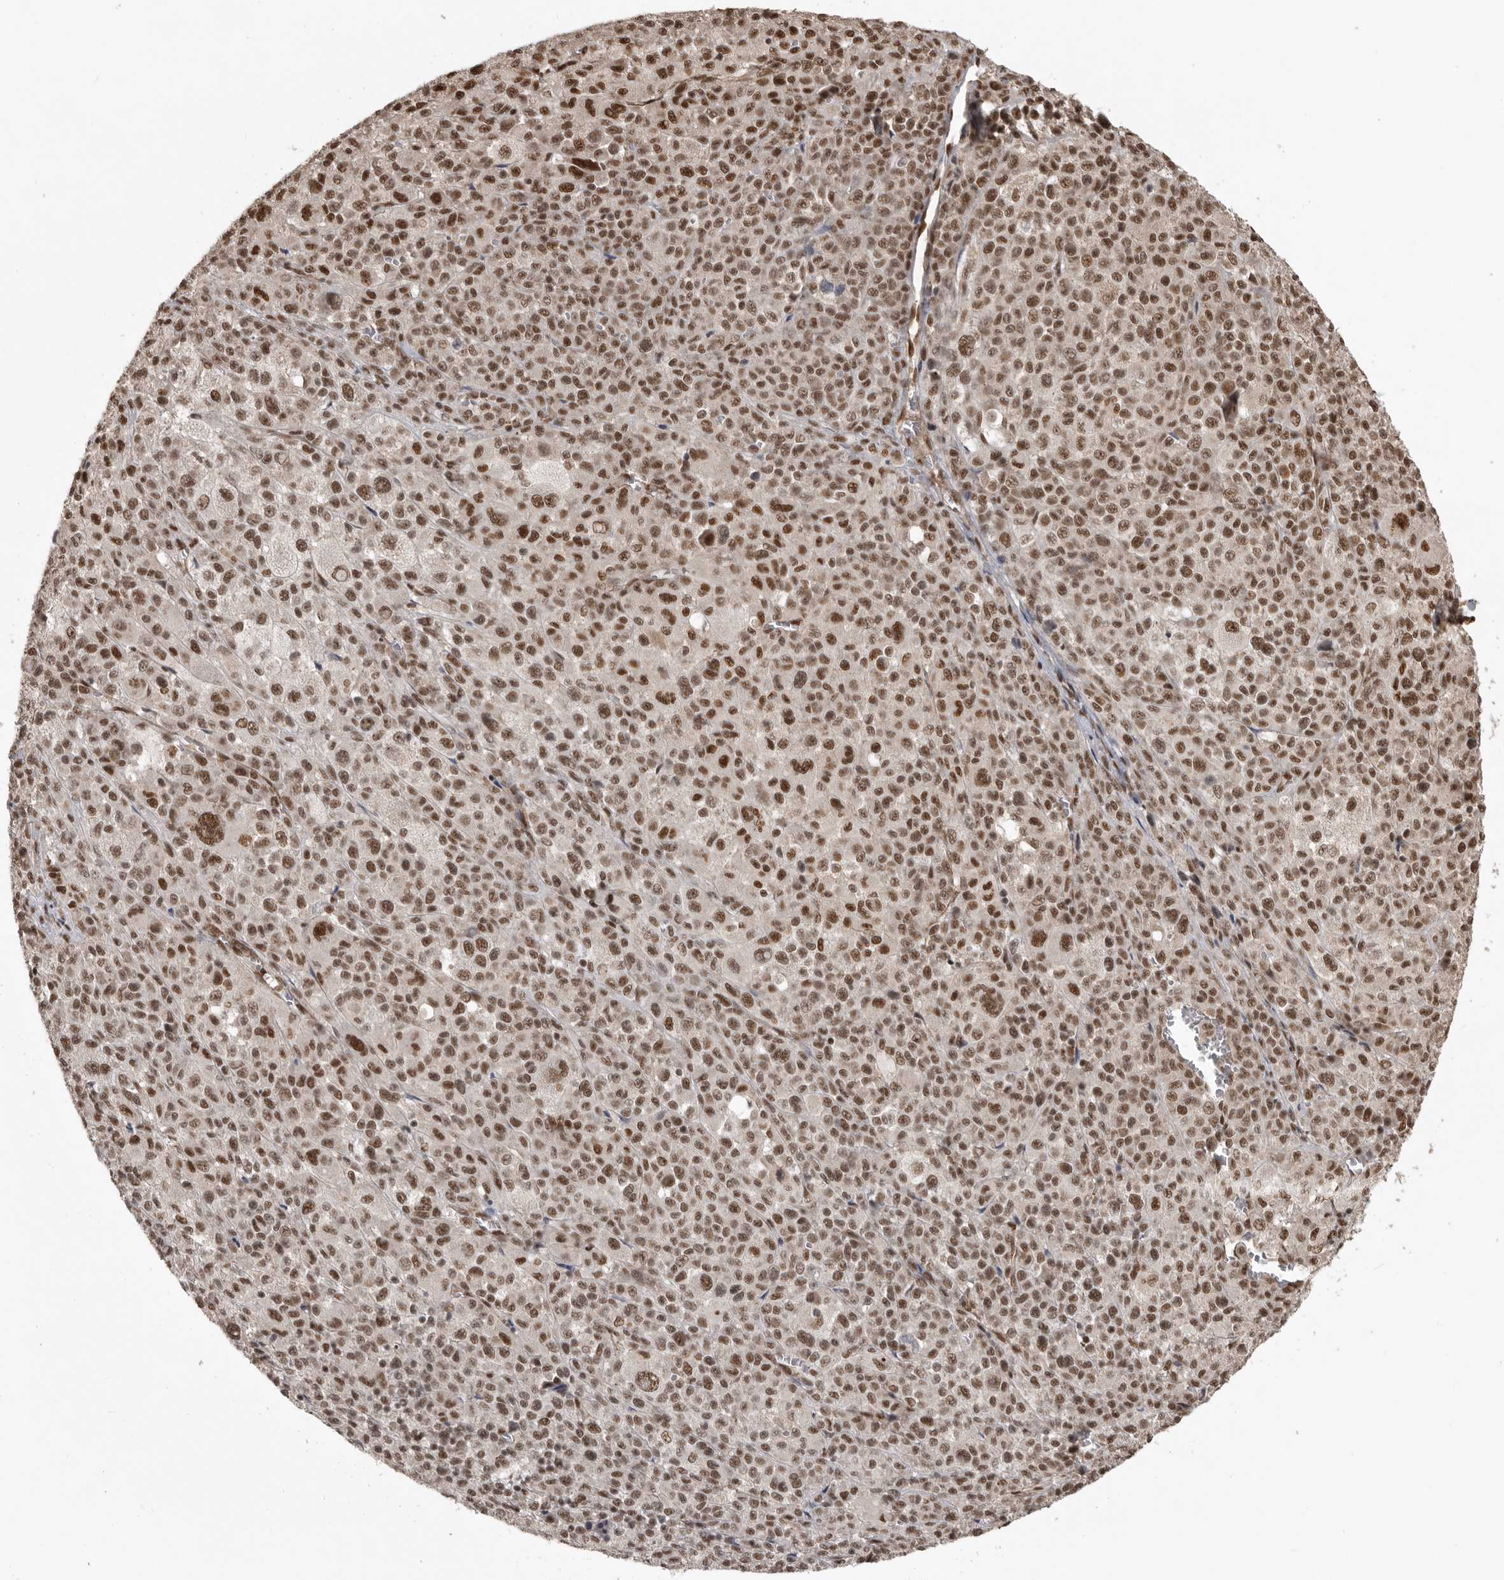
{"staining": {"intensity": "strong", "quantity": ">75%", "location": "nuclear"}, "tissue": "melanoma", "cell_type": "Tumor cells", "image_type": "cancer", "snomed": [{"axis": "morphology", "description": "Malignant melanoma, Metastatic site"}, {"axis": "topography", "description": "Skin"}], "caption": "A histopathology image of human malignant melanoma (metastatic site) stained for a protein displays strong nuclear brown staining in tumor cells.", "gene": "CBLL1", "patient": {"sex": "female", "age": 74}}